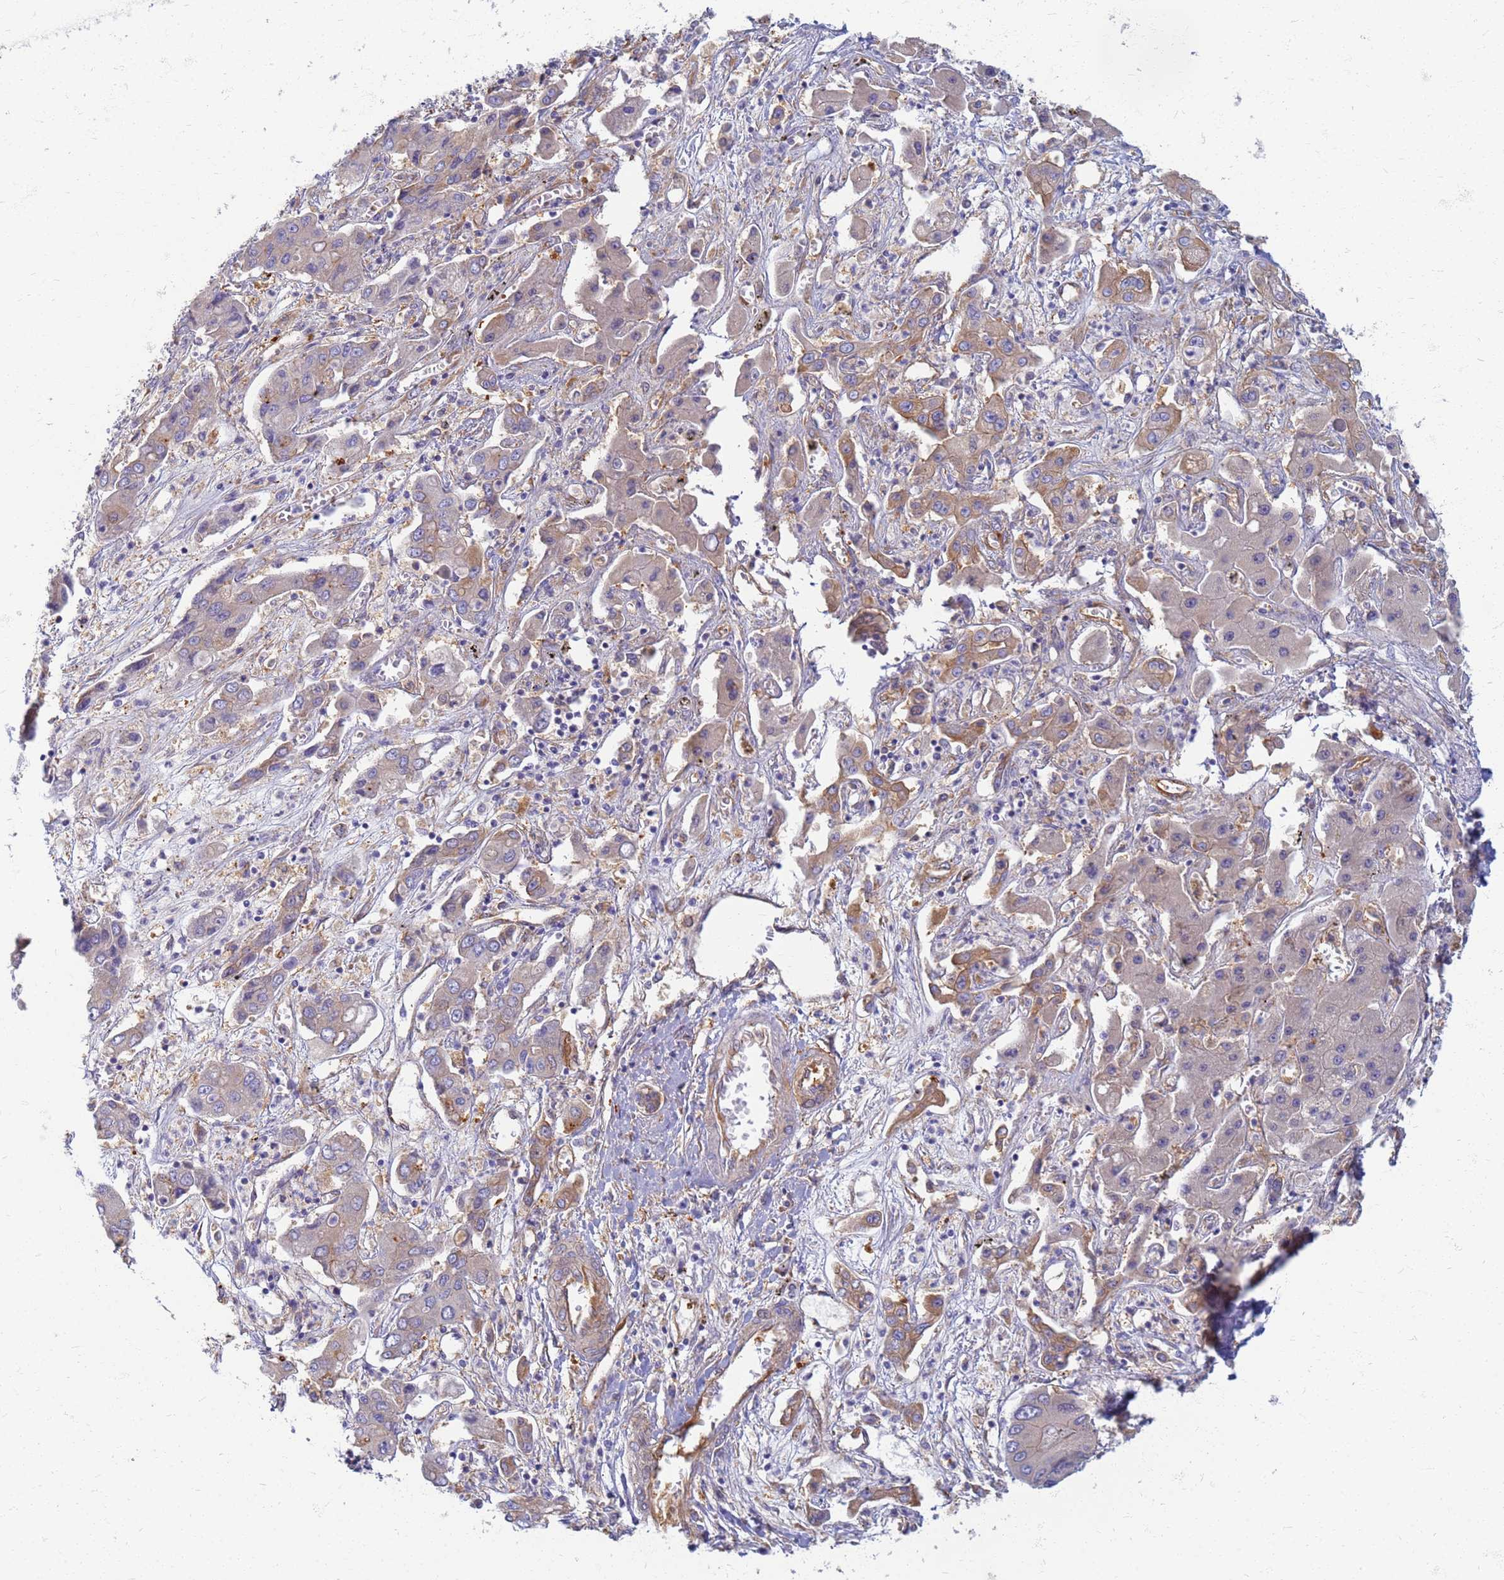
{"staining": {"intensity": "weak", "quantity": ">75%", "location": "cytoplasmic/membranous"}, "tissue": "liver cancer", "cell_type": "Tumor cells", "image_type": "cancer", "snomed": [{"axis": "morphology", "description": "Cholangiocarcinoma"}, {"axis": "topography", "description": "Liver"}], "caption": "A brown stain labels weak cytoplasmic/membranous expression of a protein in human liver cholangiocarcinoma tumor cells. (Stains: DAB (3,3'-diaminobenzidine) in brown, nuclei in blue, Microscopy: brightfield microscopy at high magnification).", "gene": "EEA1", "patient": {"sex": "male", "age": 67}}